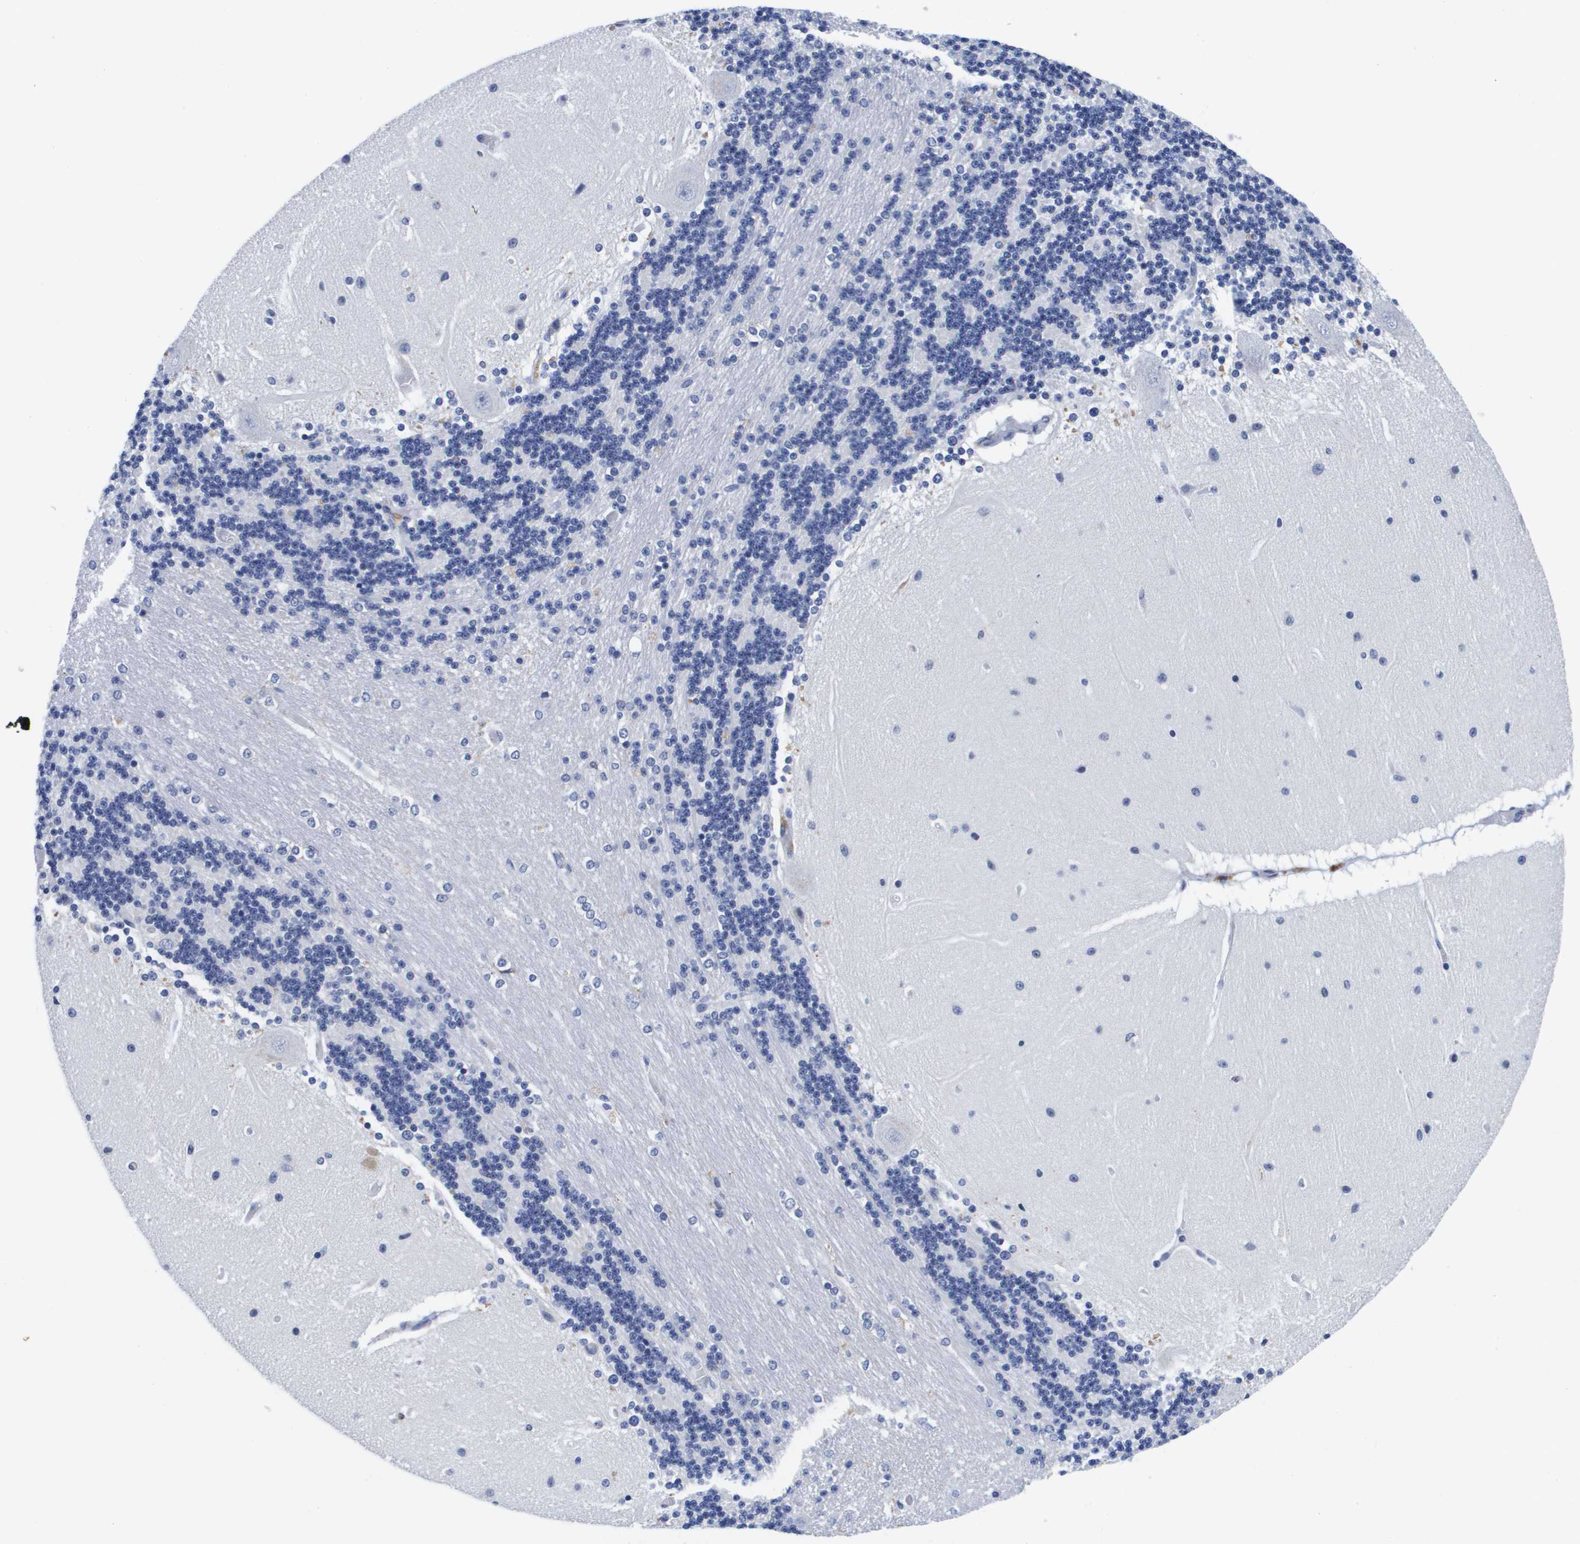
{"staining": {"intensity": "negative", "quantity": "none", "location": "none"}, "tissue": "cerebellum", "cell_type": "Cells in granular layer", "image_type": "normal", "snomed": [{"axis": "morphology", "description": "Normal tissue, NOS"}, {"axis": "topography", "description": "Cerebellum"}], "caption": "DAB (3,3'-diaminobenzidine) immunohistochemical staining of normal cerebellum shows no significant staining in cells in granular layer. (Brightfield microscopy of DAB immunohistochemistry at high magnification).", "gene": "HMOX1", "patient": {"sex": "female", "age": 54}}